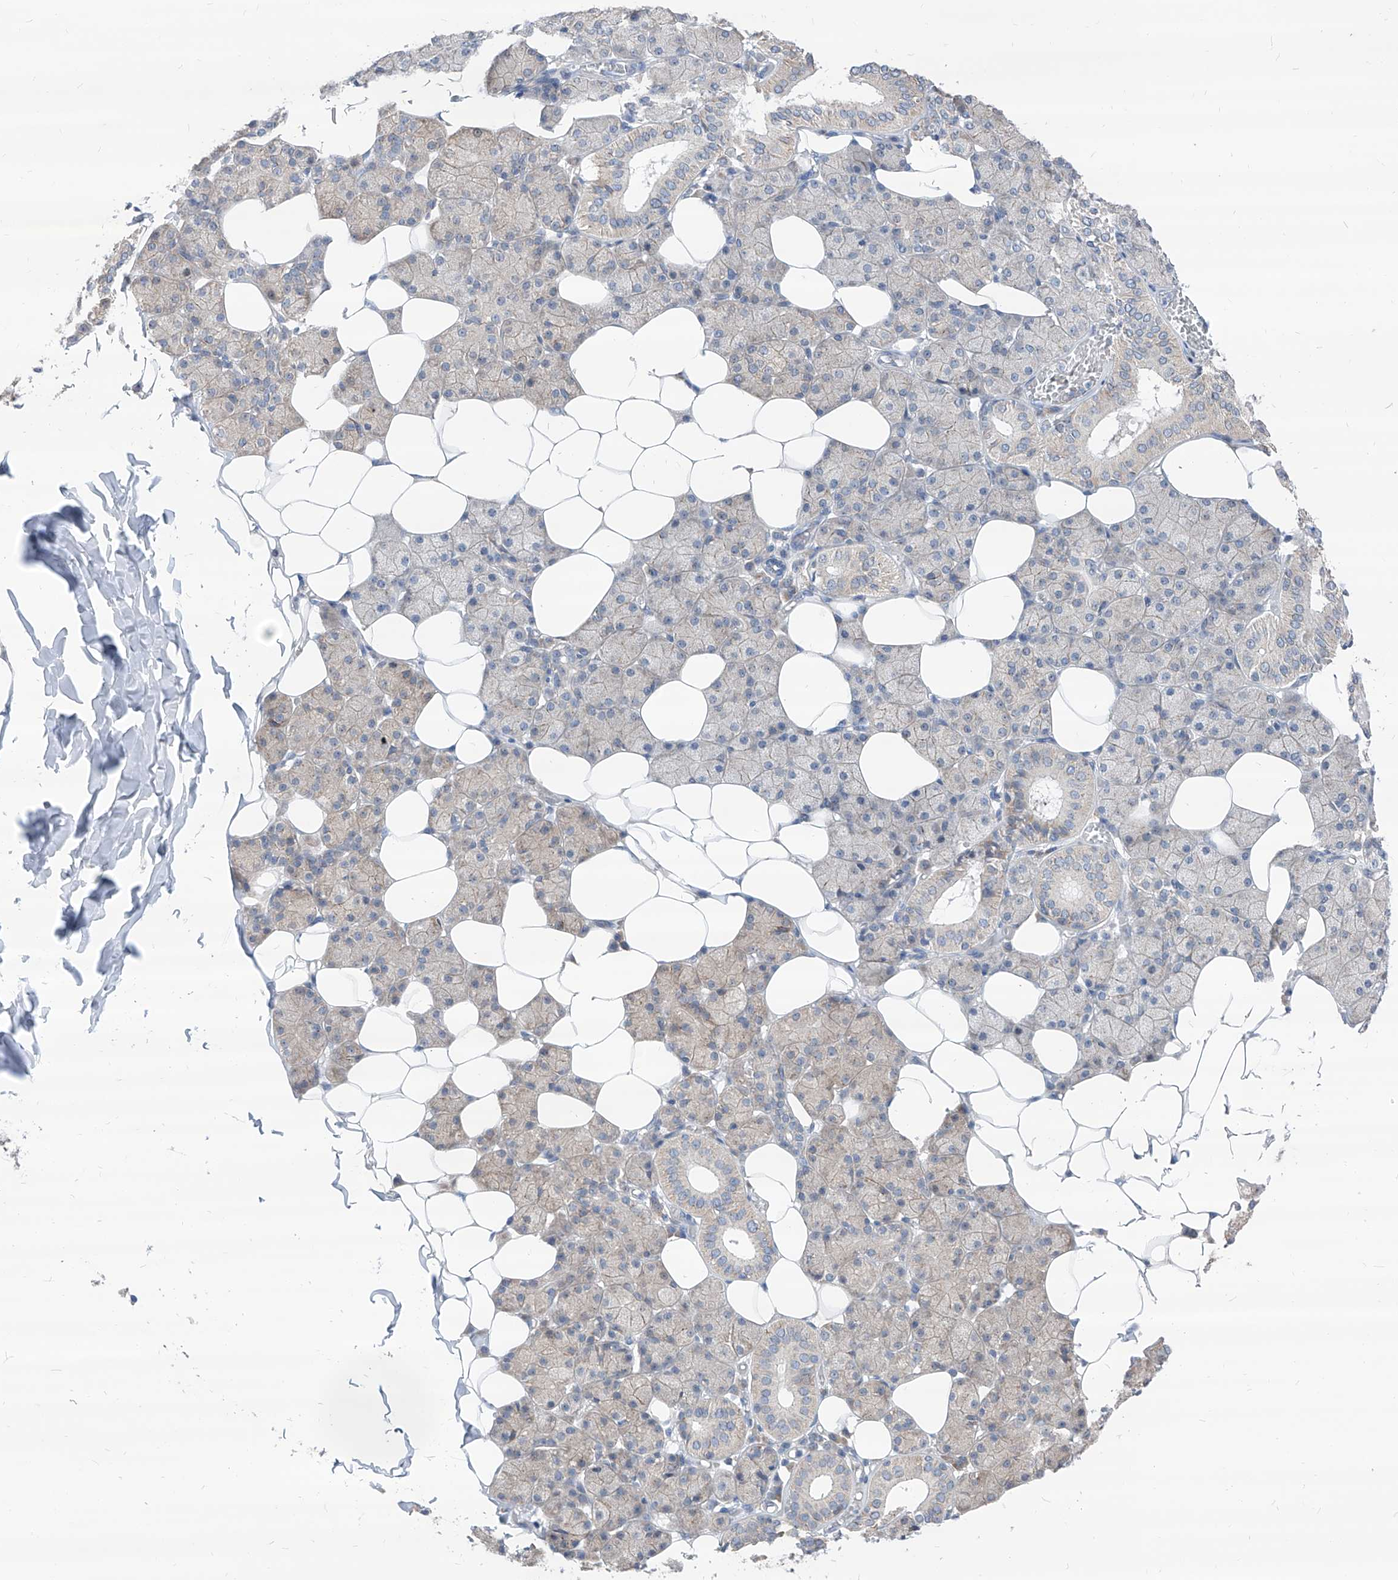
{"staining": {"intensity": "weak", "quantity": "25%-75%", "location": "cytoplasmic/membranous"}, "tissue": "salivary gland", "cell_type": "Glandular cells", "image_type": "normal", "snomed": [{"axis": "morphology", "description": "Normal tissue, NOS"}, {"axis": "topography", "description": "Salivary gland"}], "caption": "IHC of benign human salivary gland displays low levels of weak cytoplasmic/membranous staining in about 25%-75% of glandular cells.", "gene": "AGPS", "patient": {"sex": "female", "age": 33}}